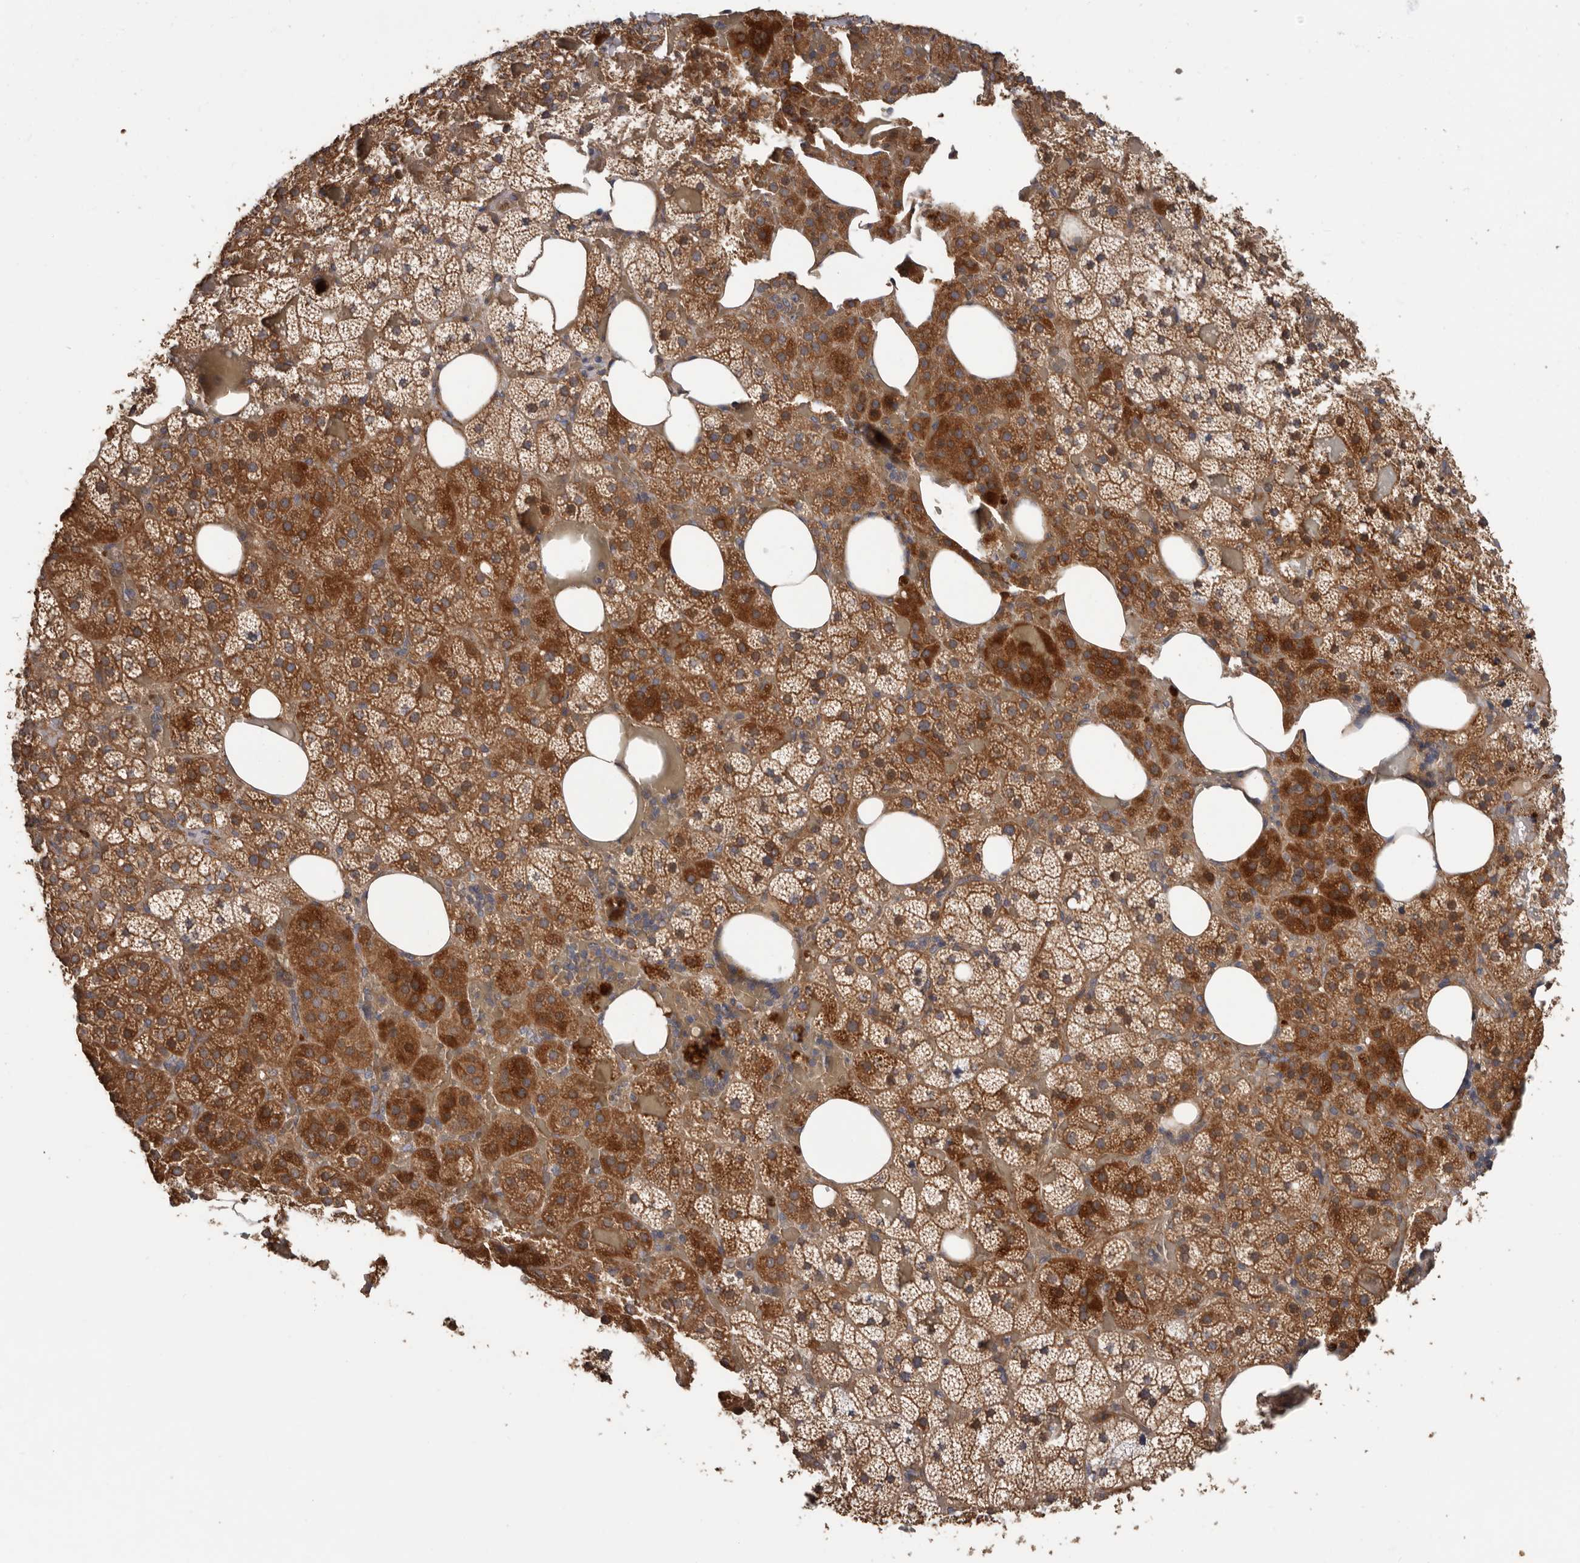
{"staining": {"intensity": "strong", "quantity": ">75%", "location": "cytoplasmic/membranous"}, "tissue": "adrenal gland", "cell_type": "Glandular cells", "image_type": "normal", "snomed": [{"axis": "morphology", "description": "Normal tissue, NOS"}, {"axis": "topography", "description": "Adrenal gland"}], "caption": "Protein analysis of benign adrenal gland reveals strong cytoplasmic/membranous staining in about >75% of glandular cells. (brown staining indicates protein expression, while blue staining denotes nuclei).", "gene": "ARHGEF5", "patient": {"sex": "female", "age": 59}}